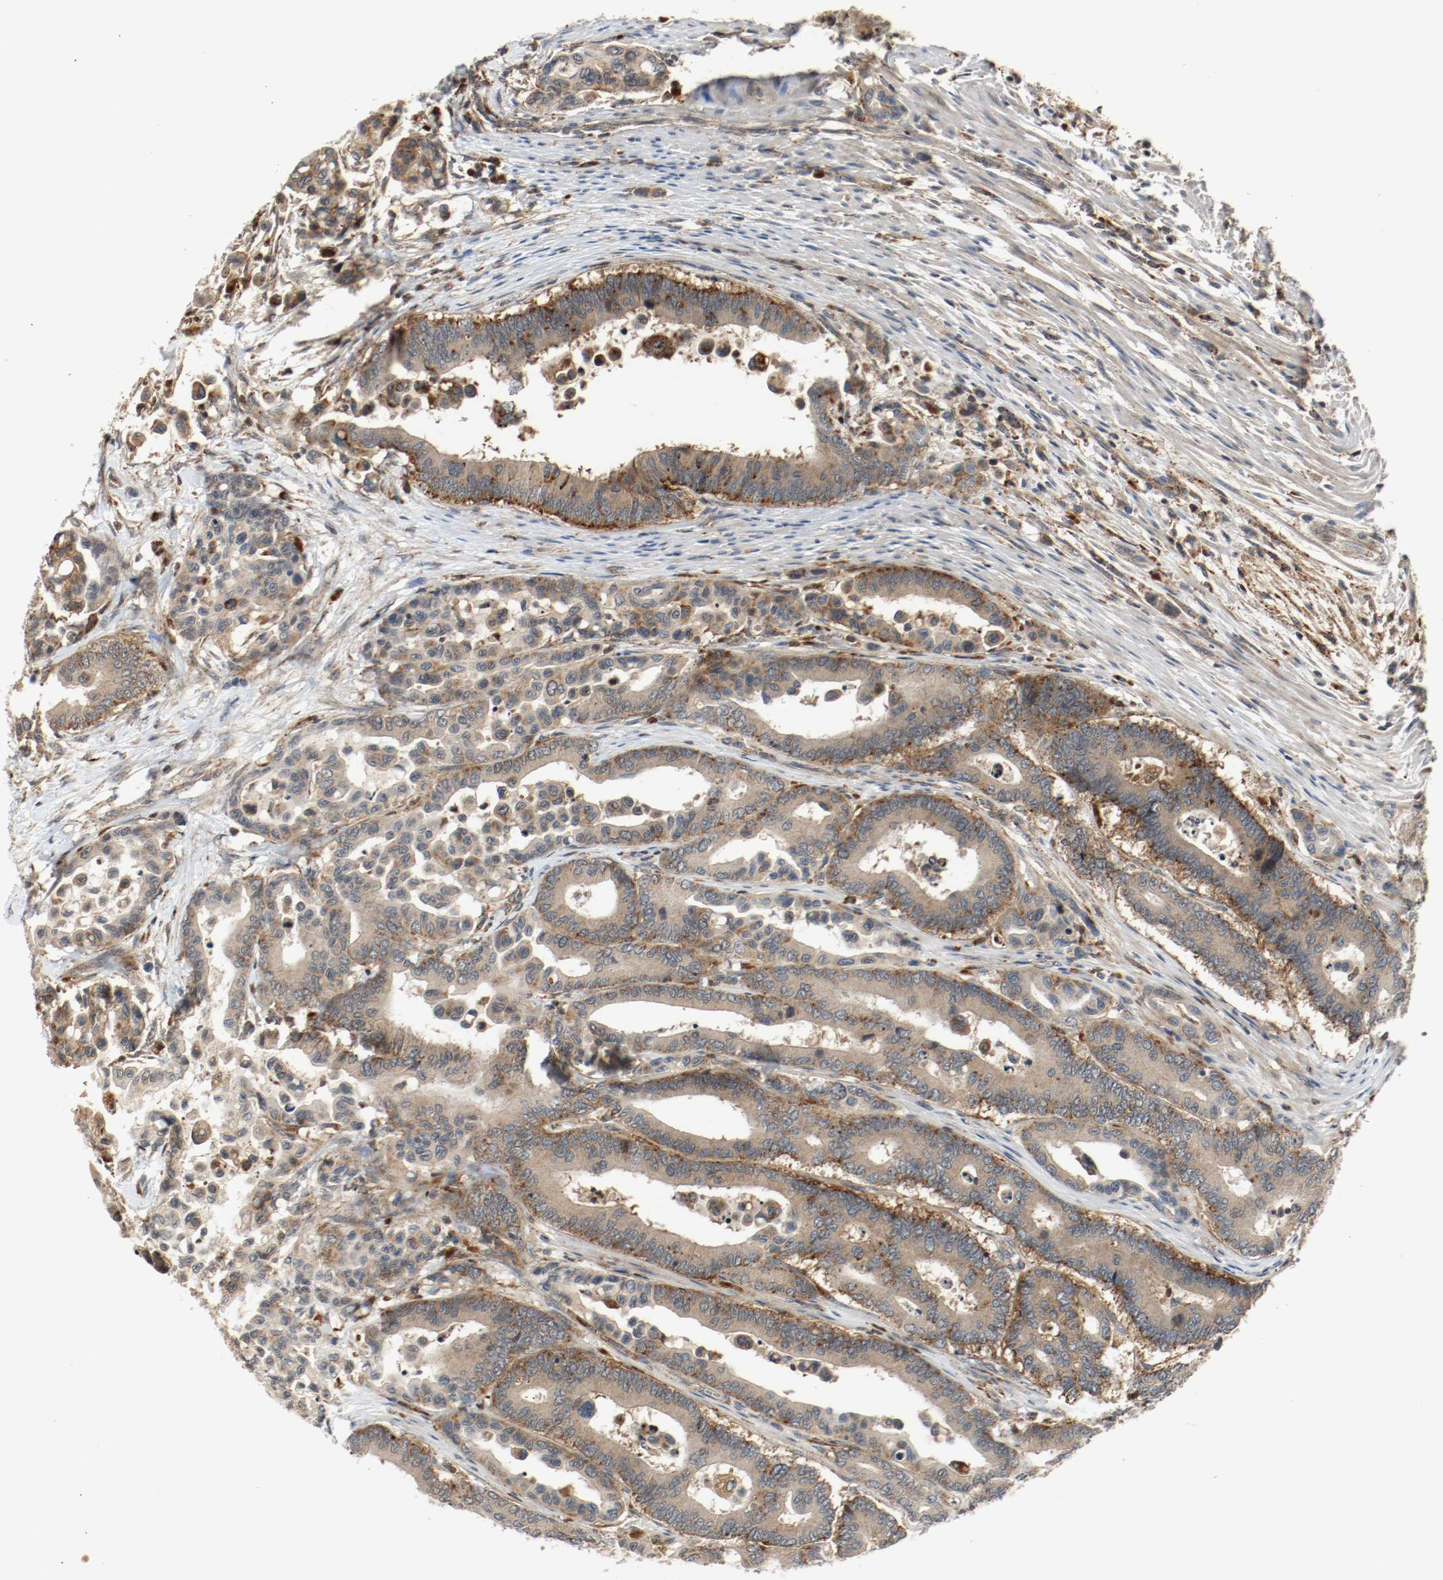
{"staining": {"intensity": "moderate", "quantity": ">75%", "location": "cytoplasmic/membranous"}, "tissue": "colorectal cancer", "cell_type": "Tumor cells", "image_type": "cancer", "snomed": [{"axis": "morphology", "description": "Normal tissue, NOS"}, {"axis": "morphology", "description": "Adenocarcinoma, NOS"}, {"axis": "topography", "description": "Colon"}], "caption": "This histopathology image exhibits immunohistochemistry staining of colorectal cancer, with medium moderate cytoplasmic/membranous expression in about >75% of tumor cells.", "gene": "LAMP2", "patient": {"sex": "male", "age": 82}}